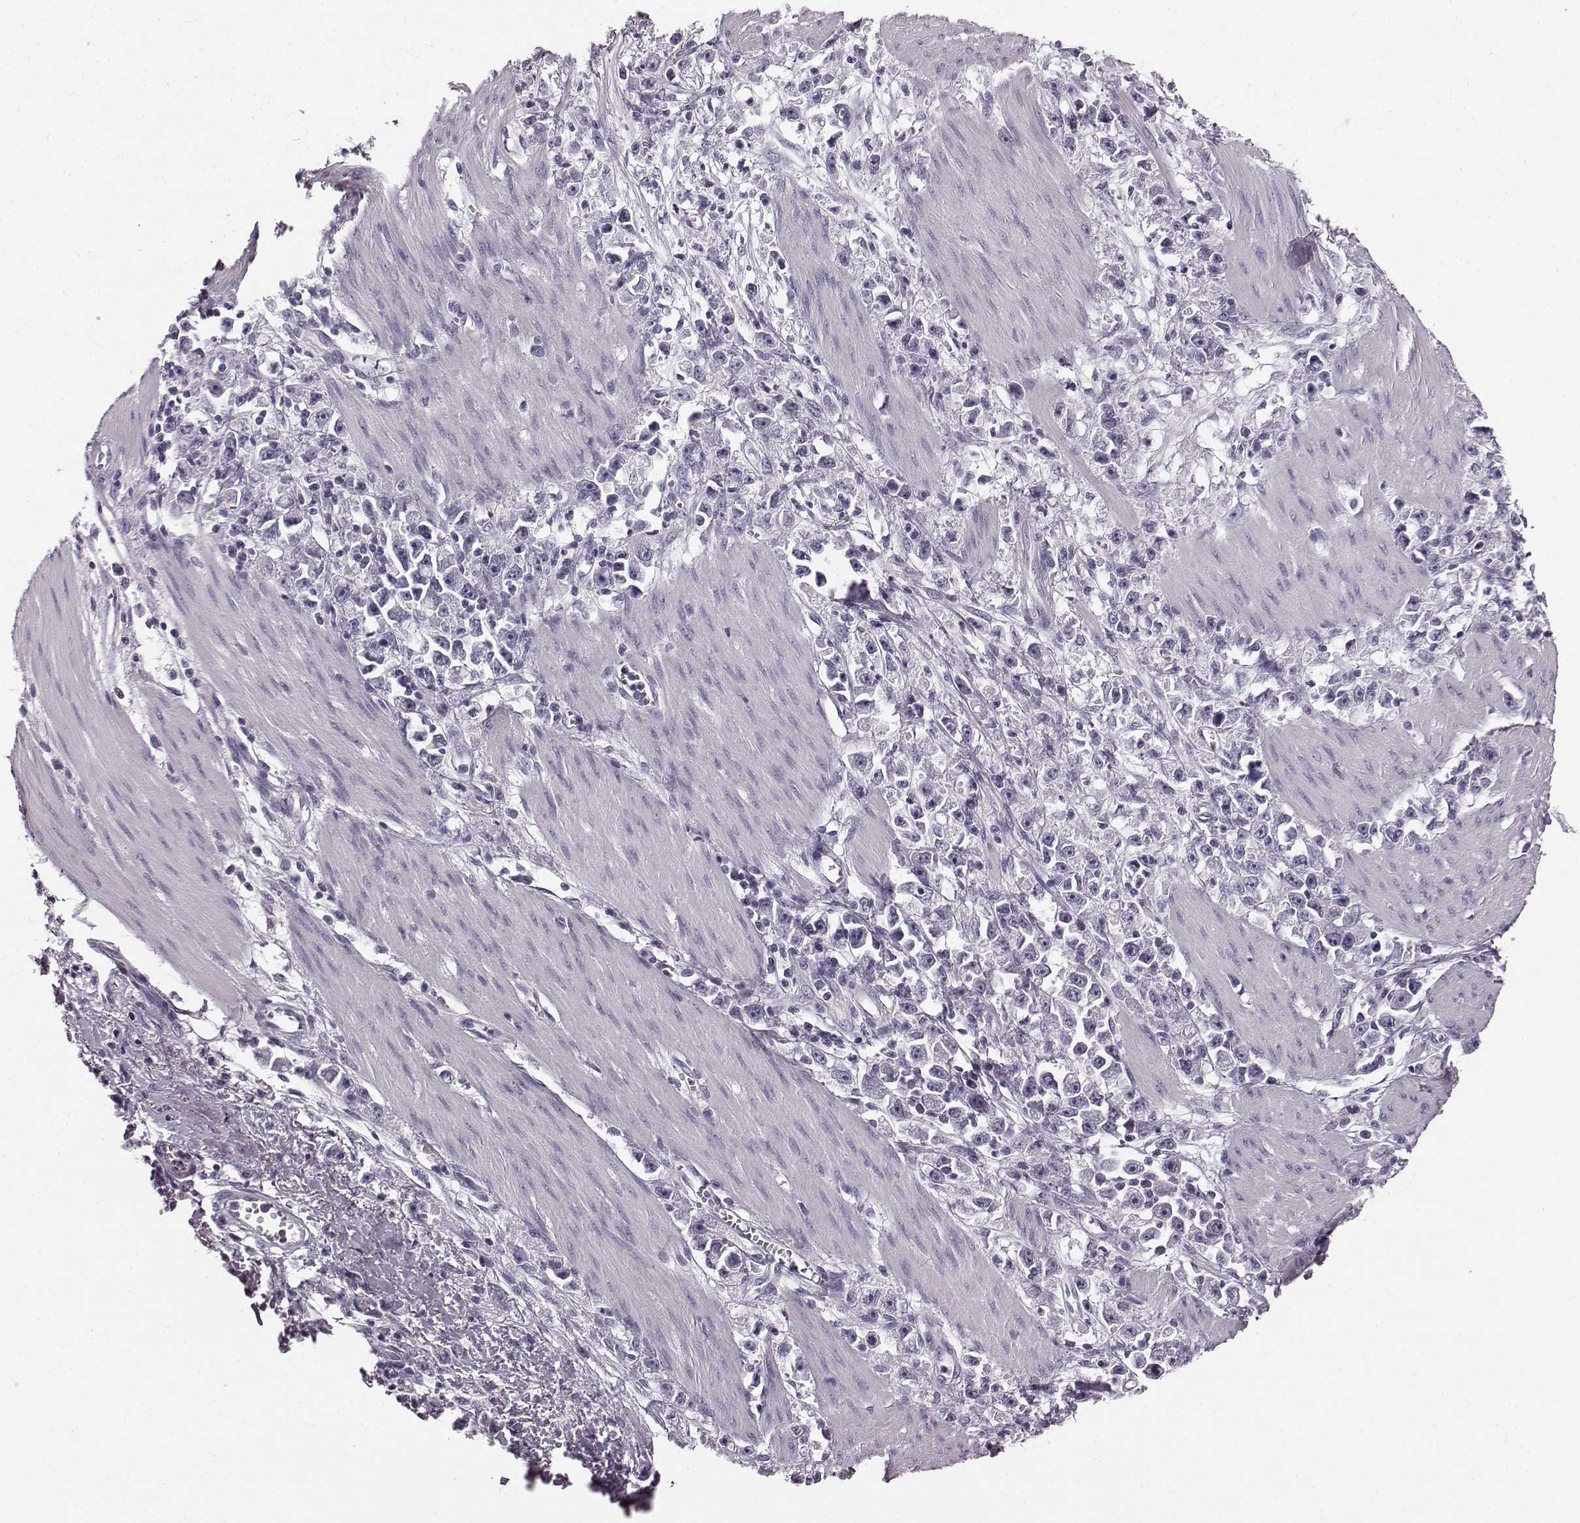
{"staining": {"intensity": "negative", "quantity": "none", "location": "none"}, "tissue": "stomach cancer", "cell_type": "Tumor cells", "image_type": "cancer", "snomed": [{"axis": "morphology", "description": "Adenocarcinoma, NOS"}, {"axis": "topography", "description": "Stomach"}], "caption": "An immunohistochemistry image of stomach adenocarcinoma is shown. There is no staining in tumor cells of stomach adenocarcinoma.", "gene": "TMPRSS15", "patient": {"sex": "female", "age": 59}}